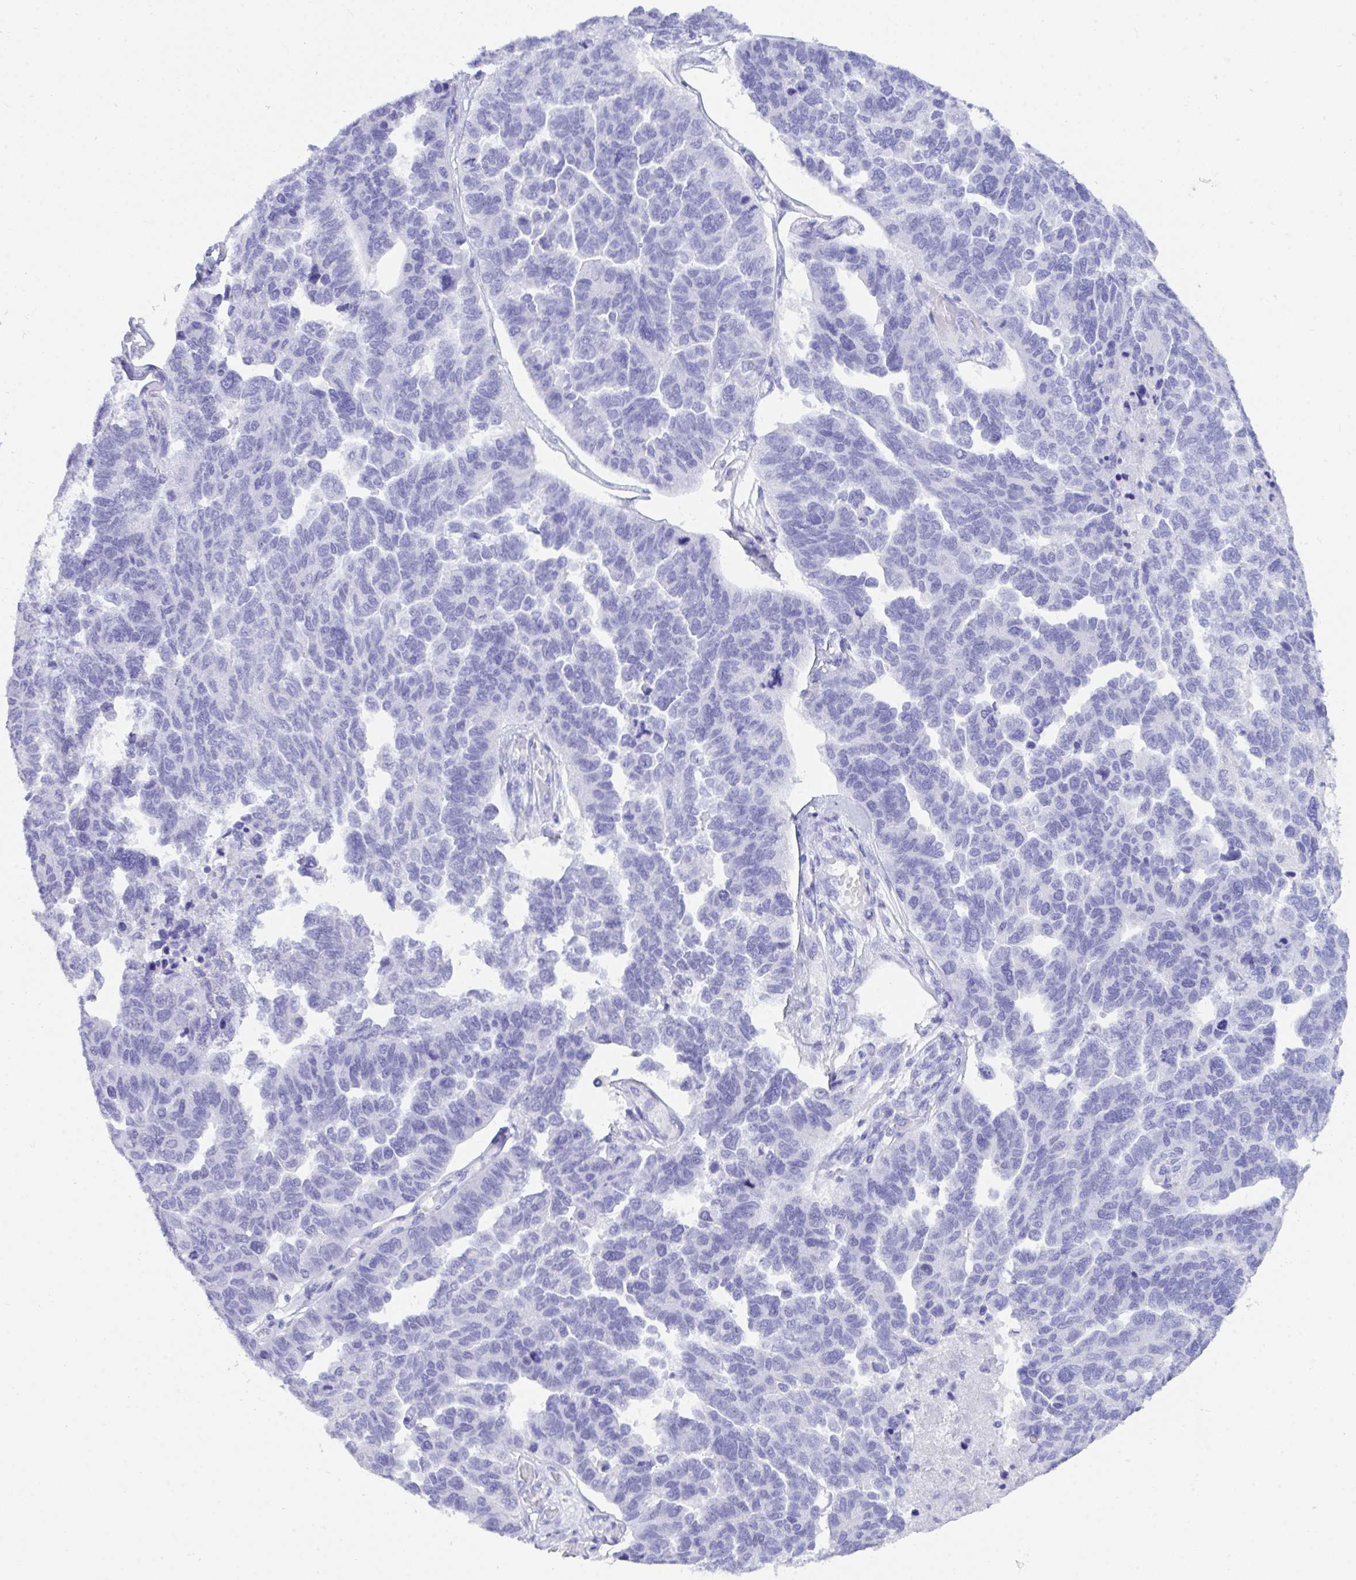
{"staining": {"intensity": "negative", "quantity": "none", "location": "none"}, "tissue": "ovarian cancer", "cell_type": "Tumor cells", "image_type": "cancer", "snomed": [{"axis": "morphology", "description": "Cystadenocarcinoma, serous, NOS"}, {"axis": "topography", "description": "Ovary"}], "caption": "The photomicrograph displays no staining of tumor cells in ovarian cancer. Brightfield microscopy of immunohistochemistry stained with DAB (brown) and hematoxylin (blue), captured at high magnification.", "gene": "BEST4", "patient": {"sex": "female", "age": 64}}